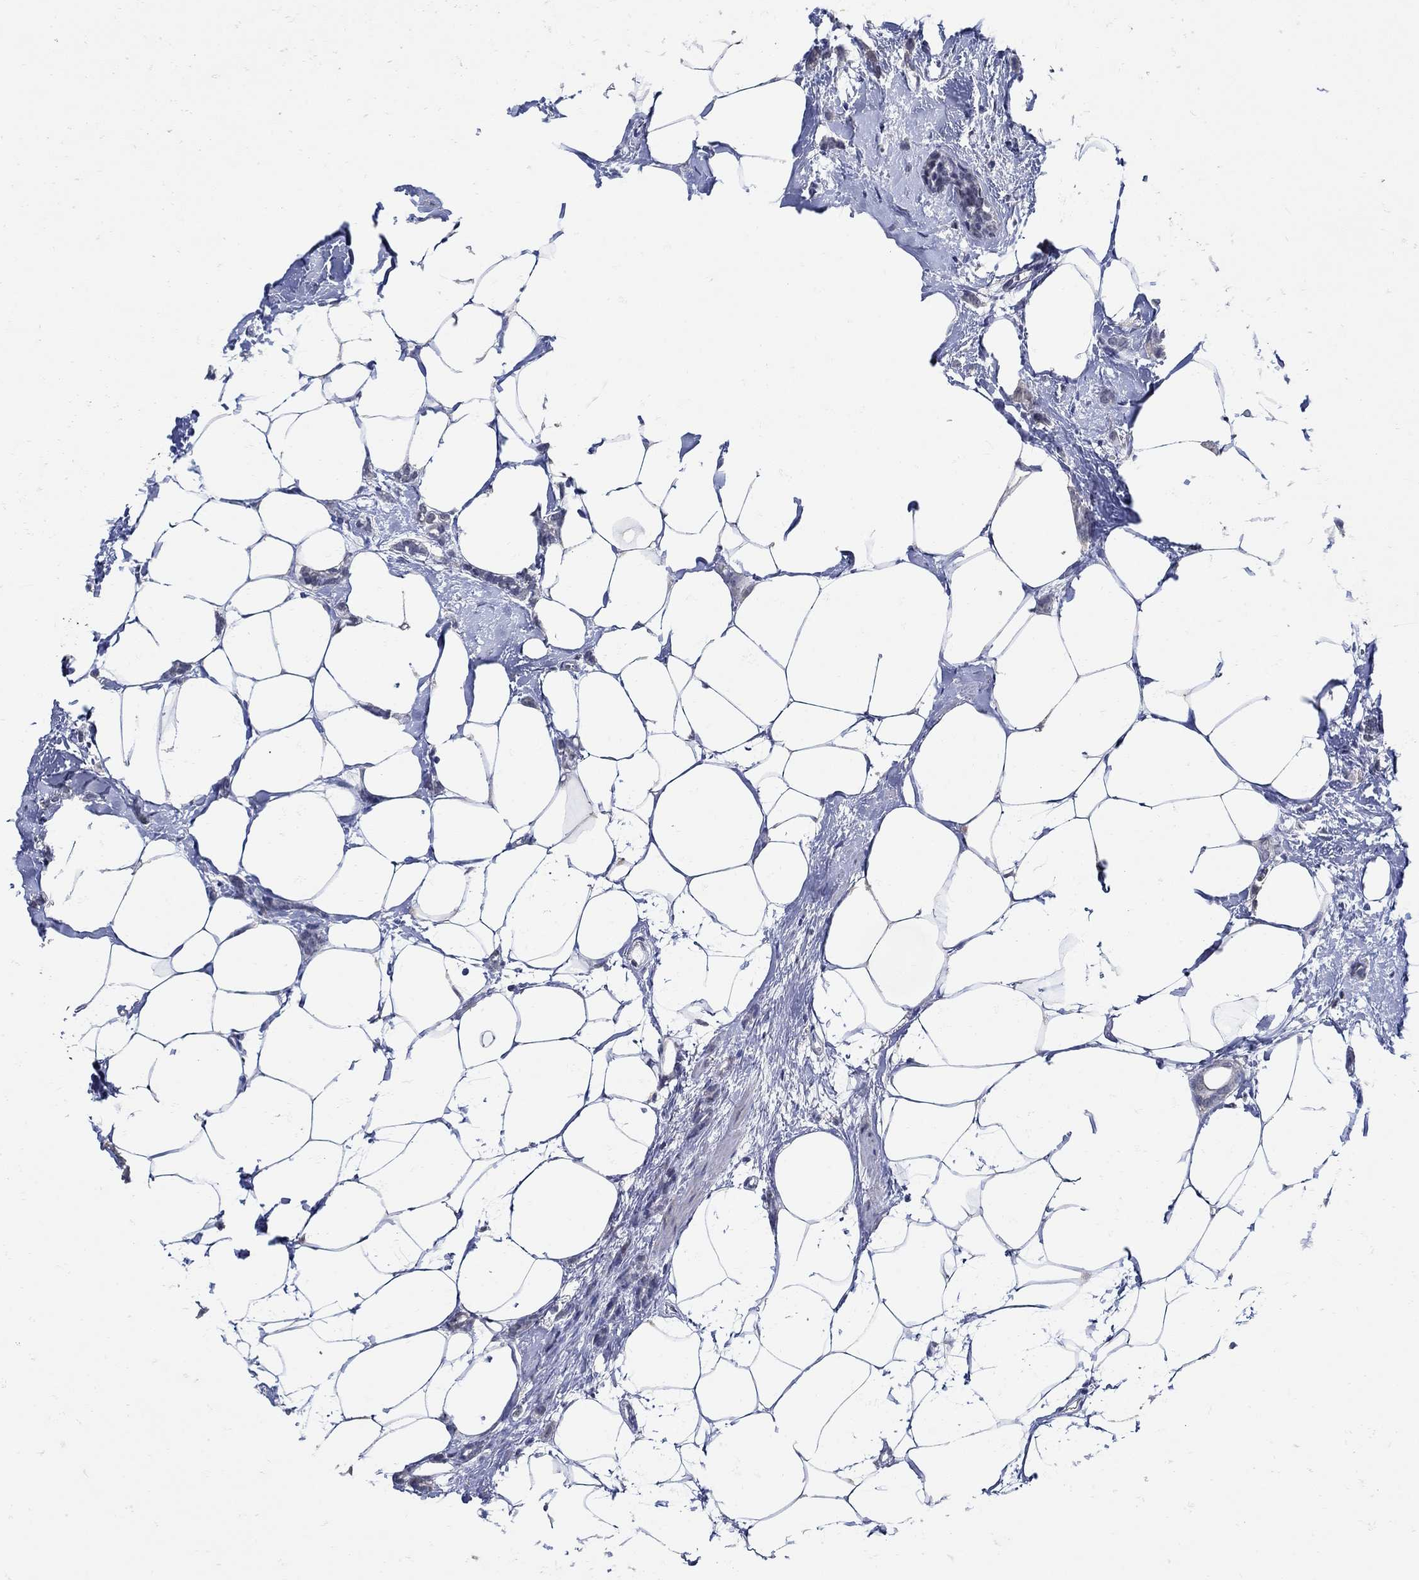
{"staining": {"intensity": "negative", "quantity": "none", "location": "none"}, "tissue": "breast cancer", "cell_type": "Tumor cells", "image_type": "cancer", "snomed": [{"axis": "morphology", "description": "Duct carcinoma"}, {"axis": "topography", "description": "Breast"}], "caption": "Tumor cells show no significant protein expression in breast invasive ductal carcinoma.", "gene": "KCNN3", "patient": {"sex": "female", "age": 40}}